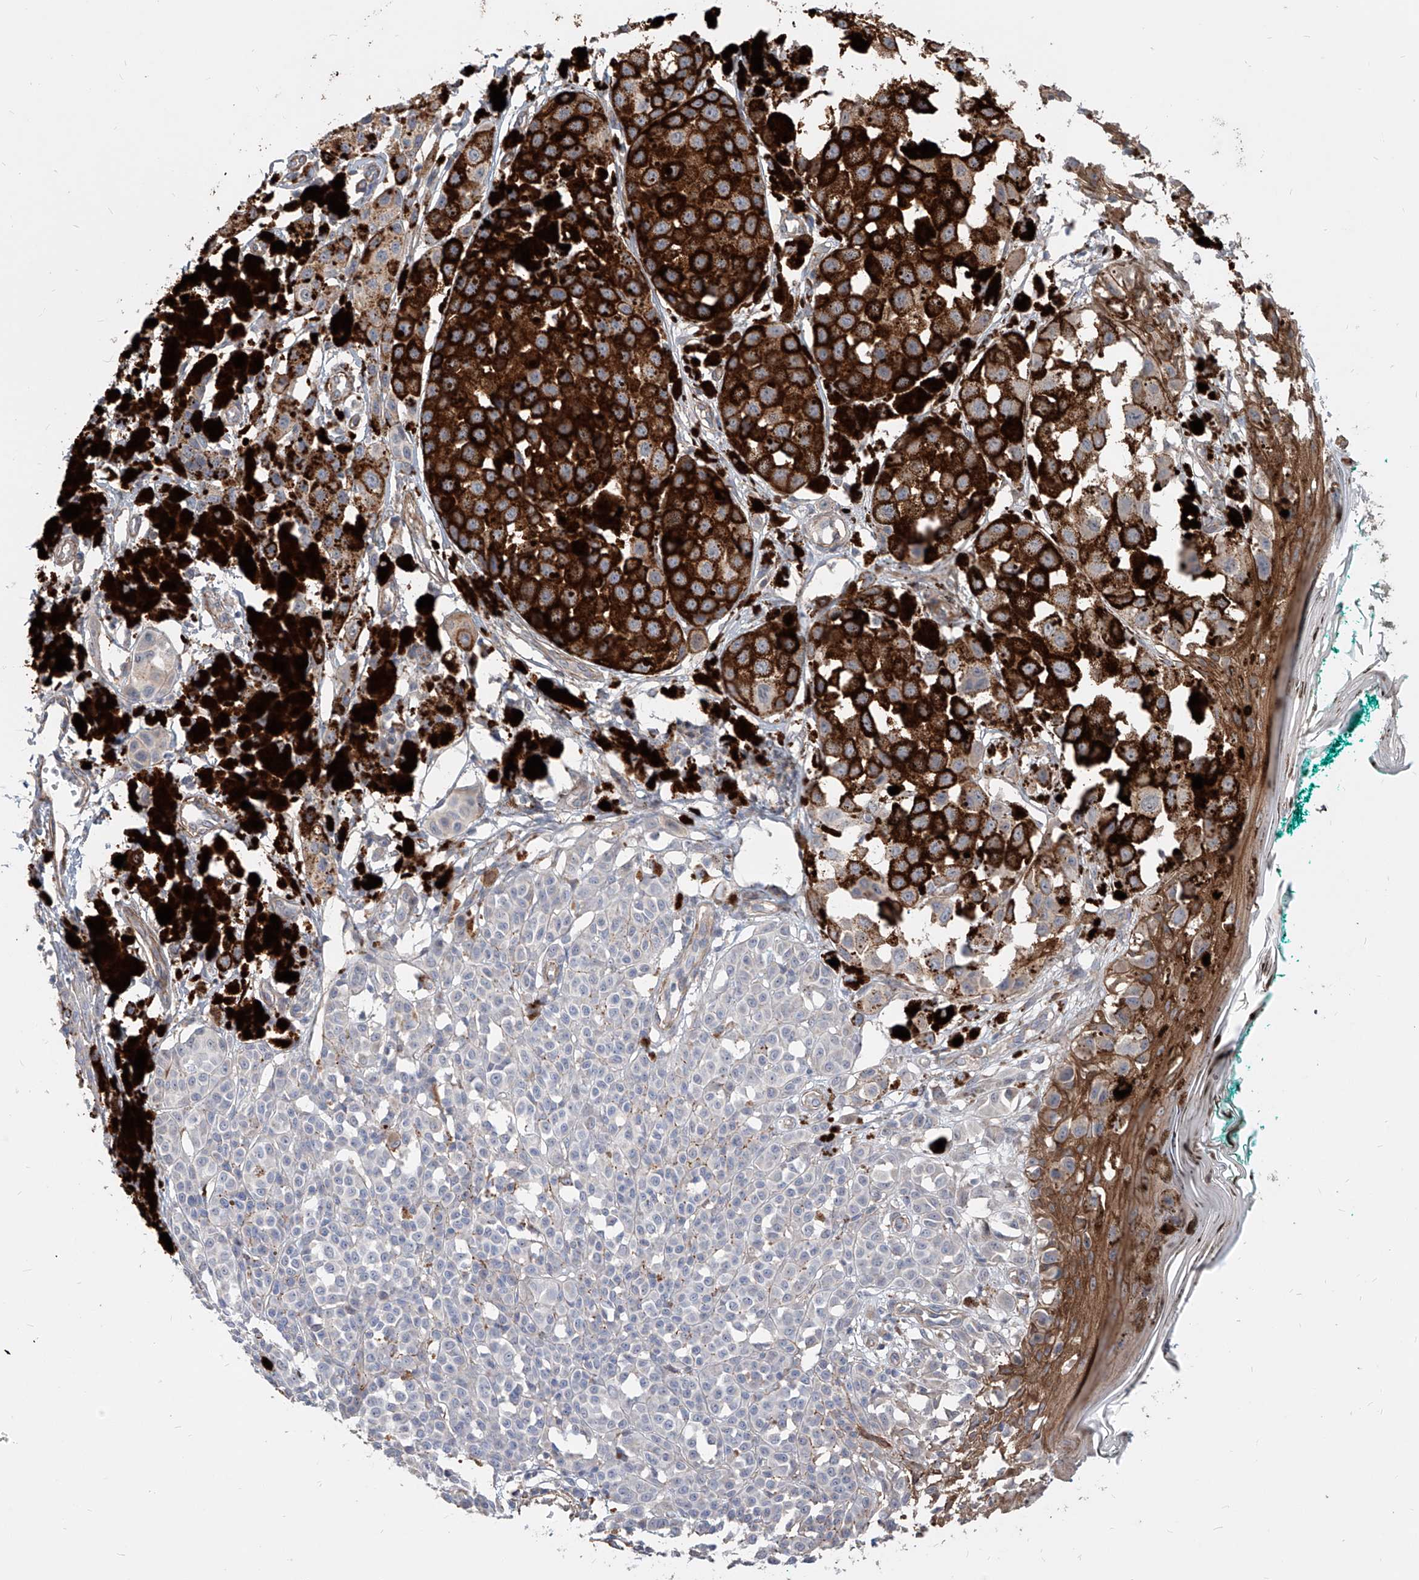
{"staining": {"intensity": "strong", "quantity": "25%-75%", "location": "cytoplasmic/membranous"}, "tissue": "melanoma", "cell_type": "Tumor cells", "image_type": "cancer", "snomed": [{"axis": "morphology", "description": "Malignant melanoma, NOS"}, {"axis": "topography", "description": "Skin of leg"}], "caption": "Immunohistochemical staining of melanoma demonstrates high levels of strong cytoplasmic/membranous expression in approximately 25%-75% of tumor cells. The staining was performed using DAB to visualize the protein expression in brown, while the nuclei were stained in blue with hematoxylin (Magnification: 20x).", "gene": "FAM83B", "patient": {"sex": "female", "age": 72}}